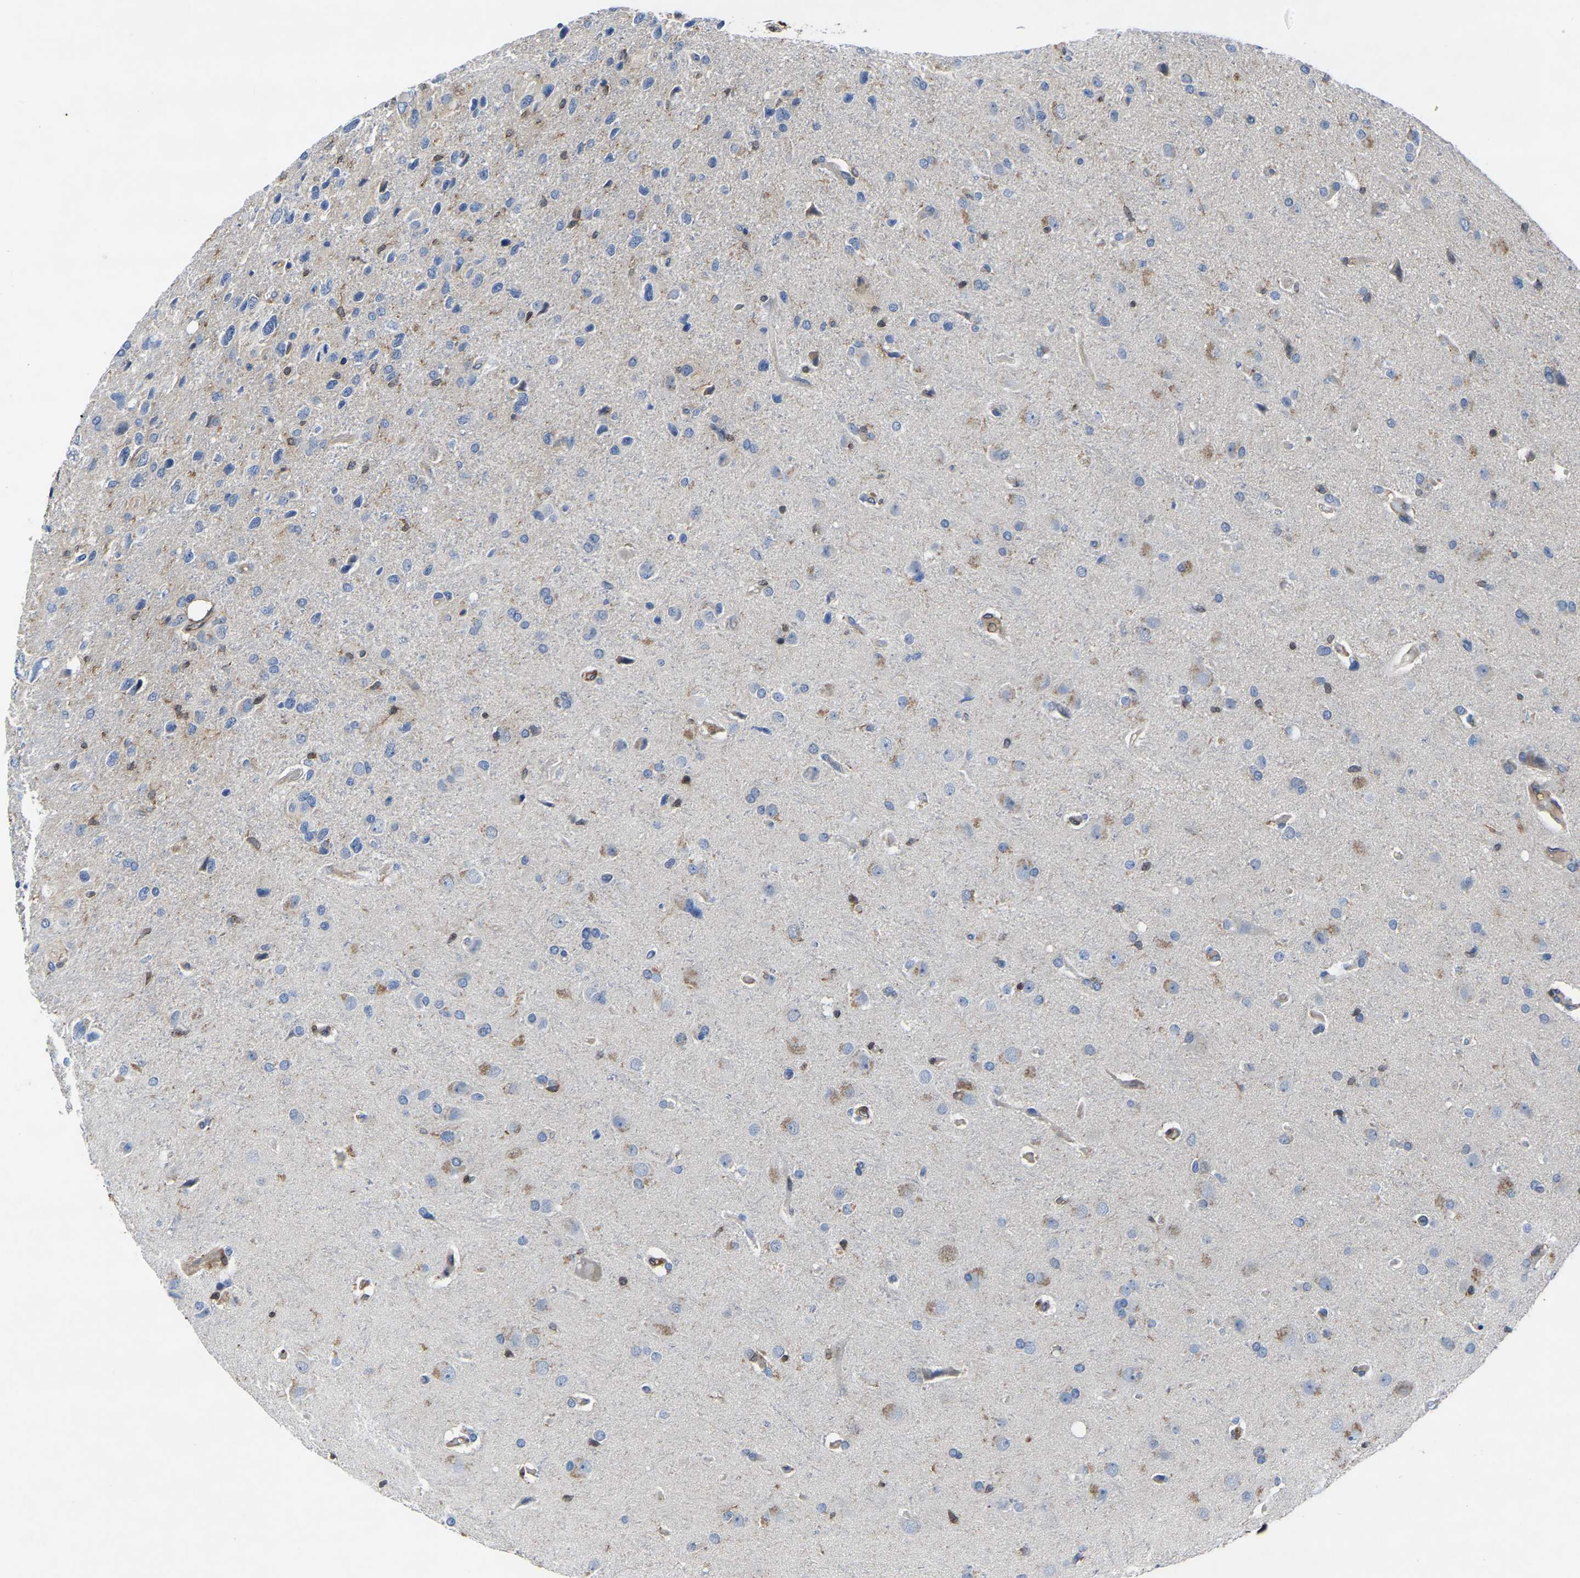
{"staining": {"intensity": "negative", "quantity": "none", "location": "none"}, "tissue": "glioma", "cell_type": "Tumor cells", "image_type": "cancer", "snomed": [{"axis": "morphology", "description": "Glioma, malignant, High grade"}, {"axis": "topography", "description": "Brain"}], "caption": "Image shows no significant protein positivity in tumor cells of malignant high-grade glioma.", "gene": "ATG2B", "patient": {"sex": "female", "age": 58}}